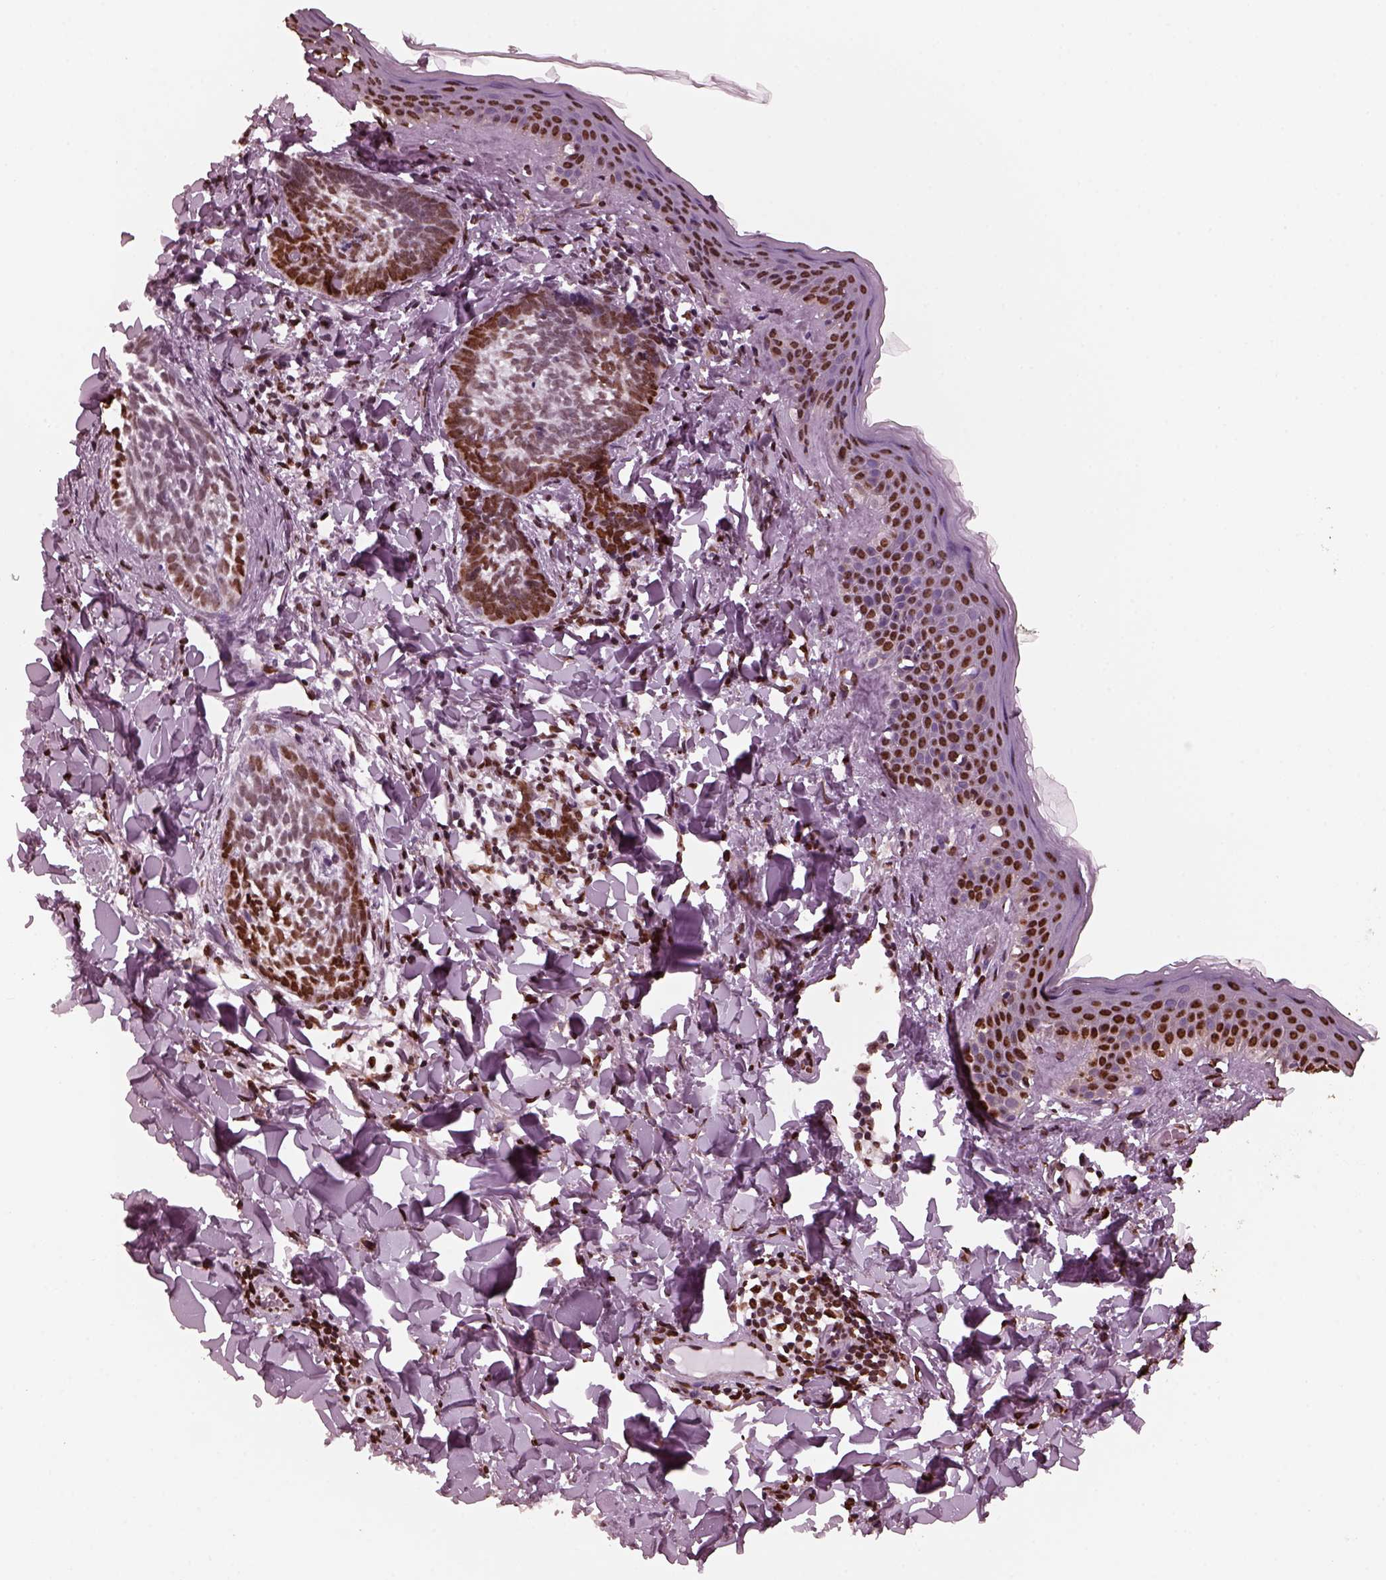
{"staining": {"intensity": "moderate", "quantity": "25%-75%", "location": "nuclear"}, "tissue": "skin cancer", "cell_type": "Tumor cells", "image_type": "cancer", "snomed": [{"axis": "morphology", "description": "Normal tissue, NOS"}, {"axis": "morphology", "description": "Basal cell carcinoma"}, {"axis": "topography", "description": "Skin"}], "caption": "The immunohistochemical stain shows moderate nuclear positivity in tumor cells of skin cancer (basal cell carcinoma) tissue.", "gene": "NSD1", "patient": {"sex": "male", "age": 46}}